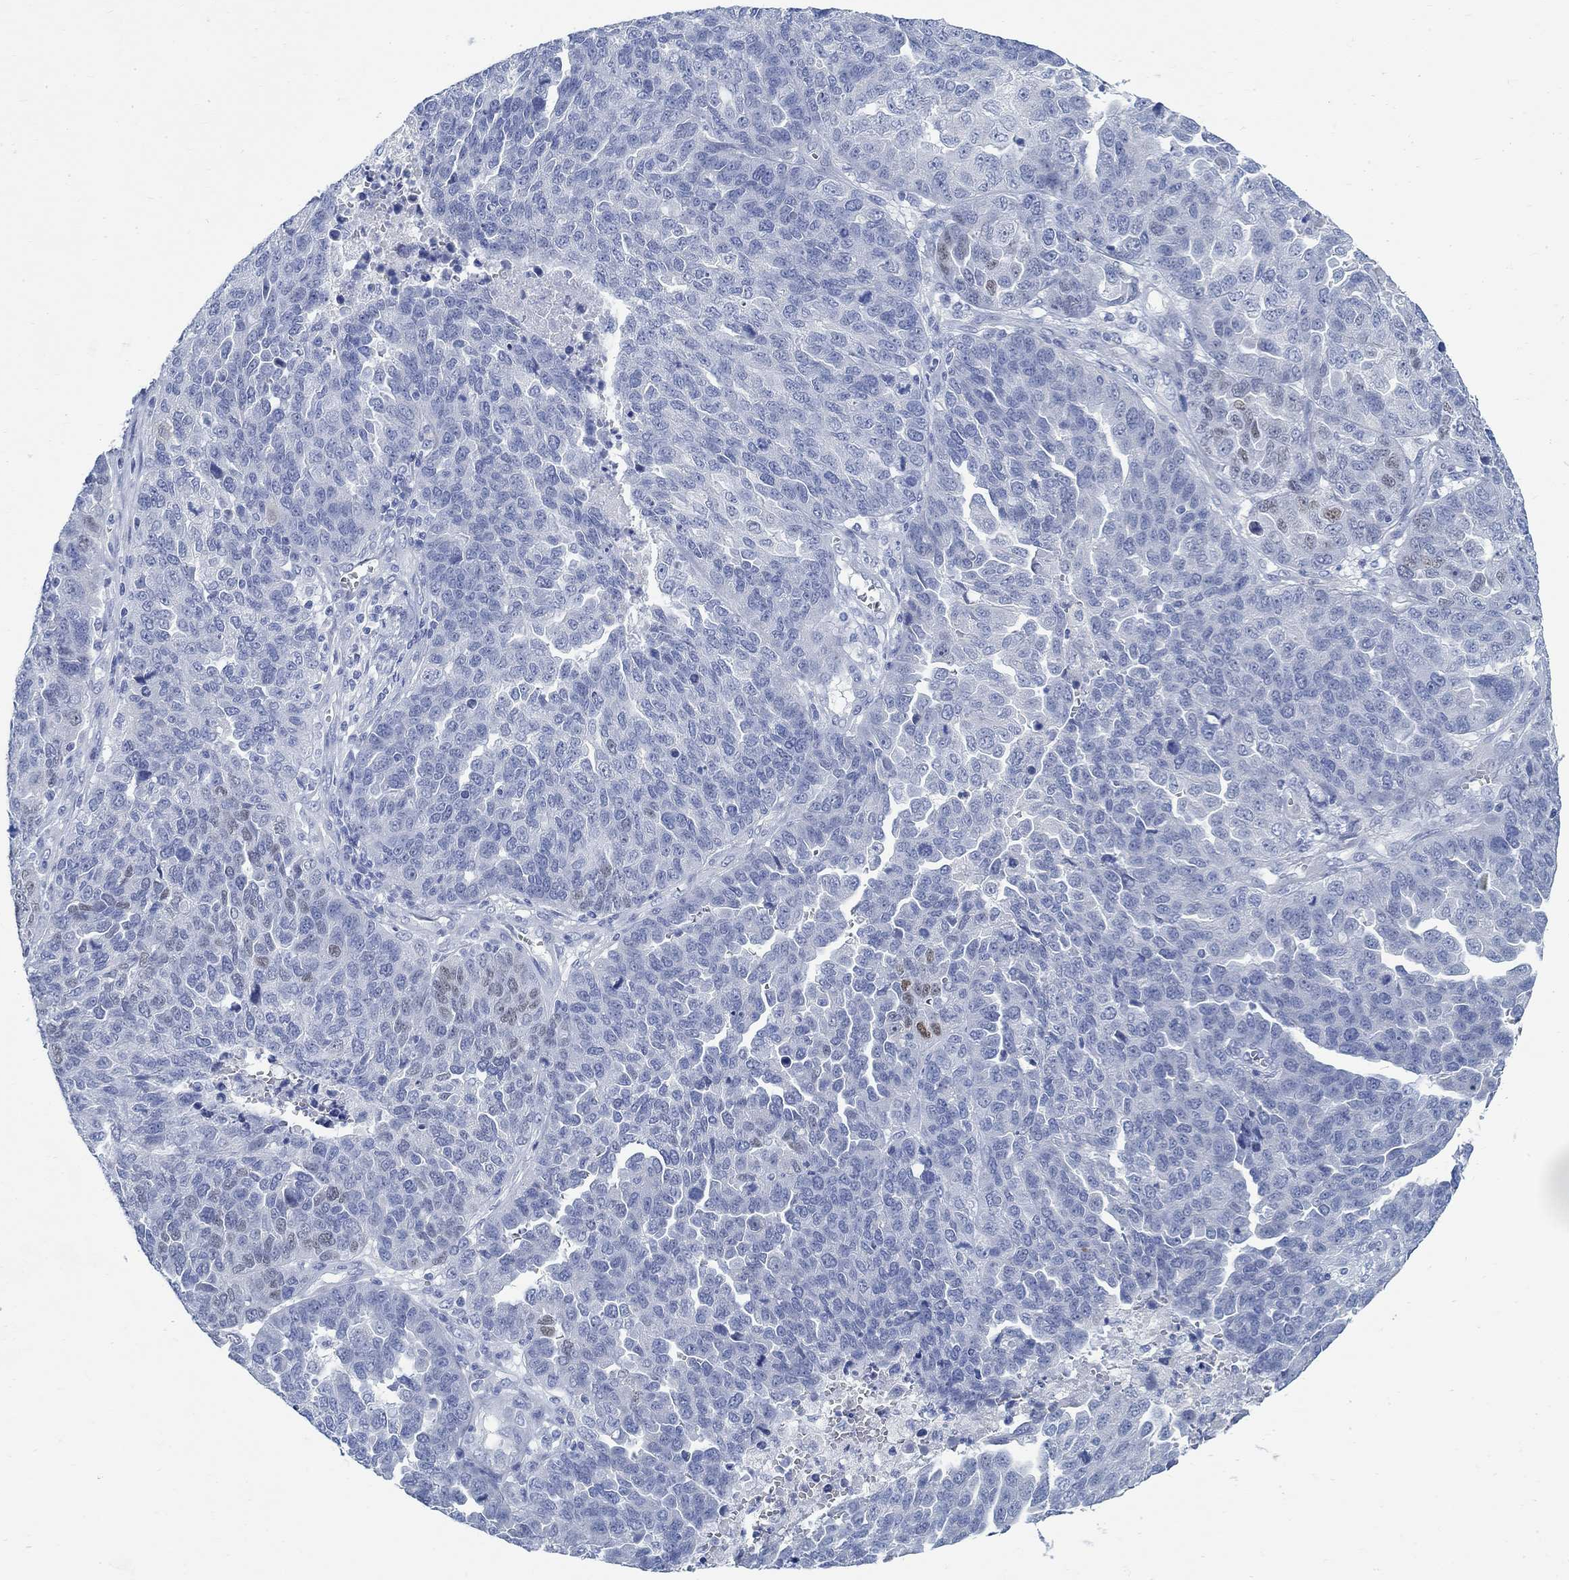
{"staining": {"intensity": "moderate", "quantity": "<25%", "location": "nuclear"}, "tissue": "ovarian cancer", "cell_type": "Tumor cells", "image_type": "cancer", "snomed": [{"axis": "morphology", "description": "Cystadenocarcinoma, serous, NOS"}, {"axis": "topography", "description": "Ovary"}], "caption": "Human ovarian cancer stained for a protein (brown) reveals moderate nuclear positive staining in about <25% of tumor cells.", "gene": "RBM20", "patient": {"sex": "female", "age": 87}}